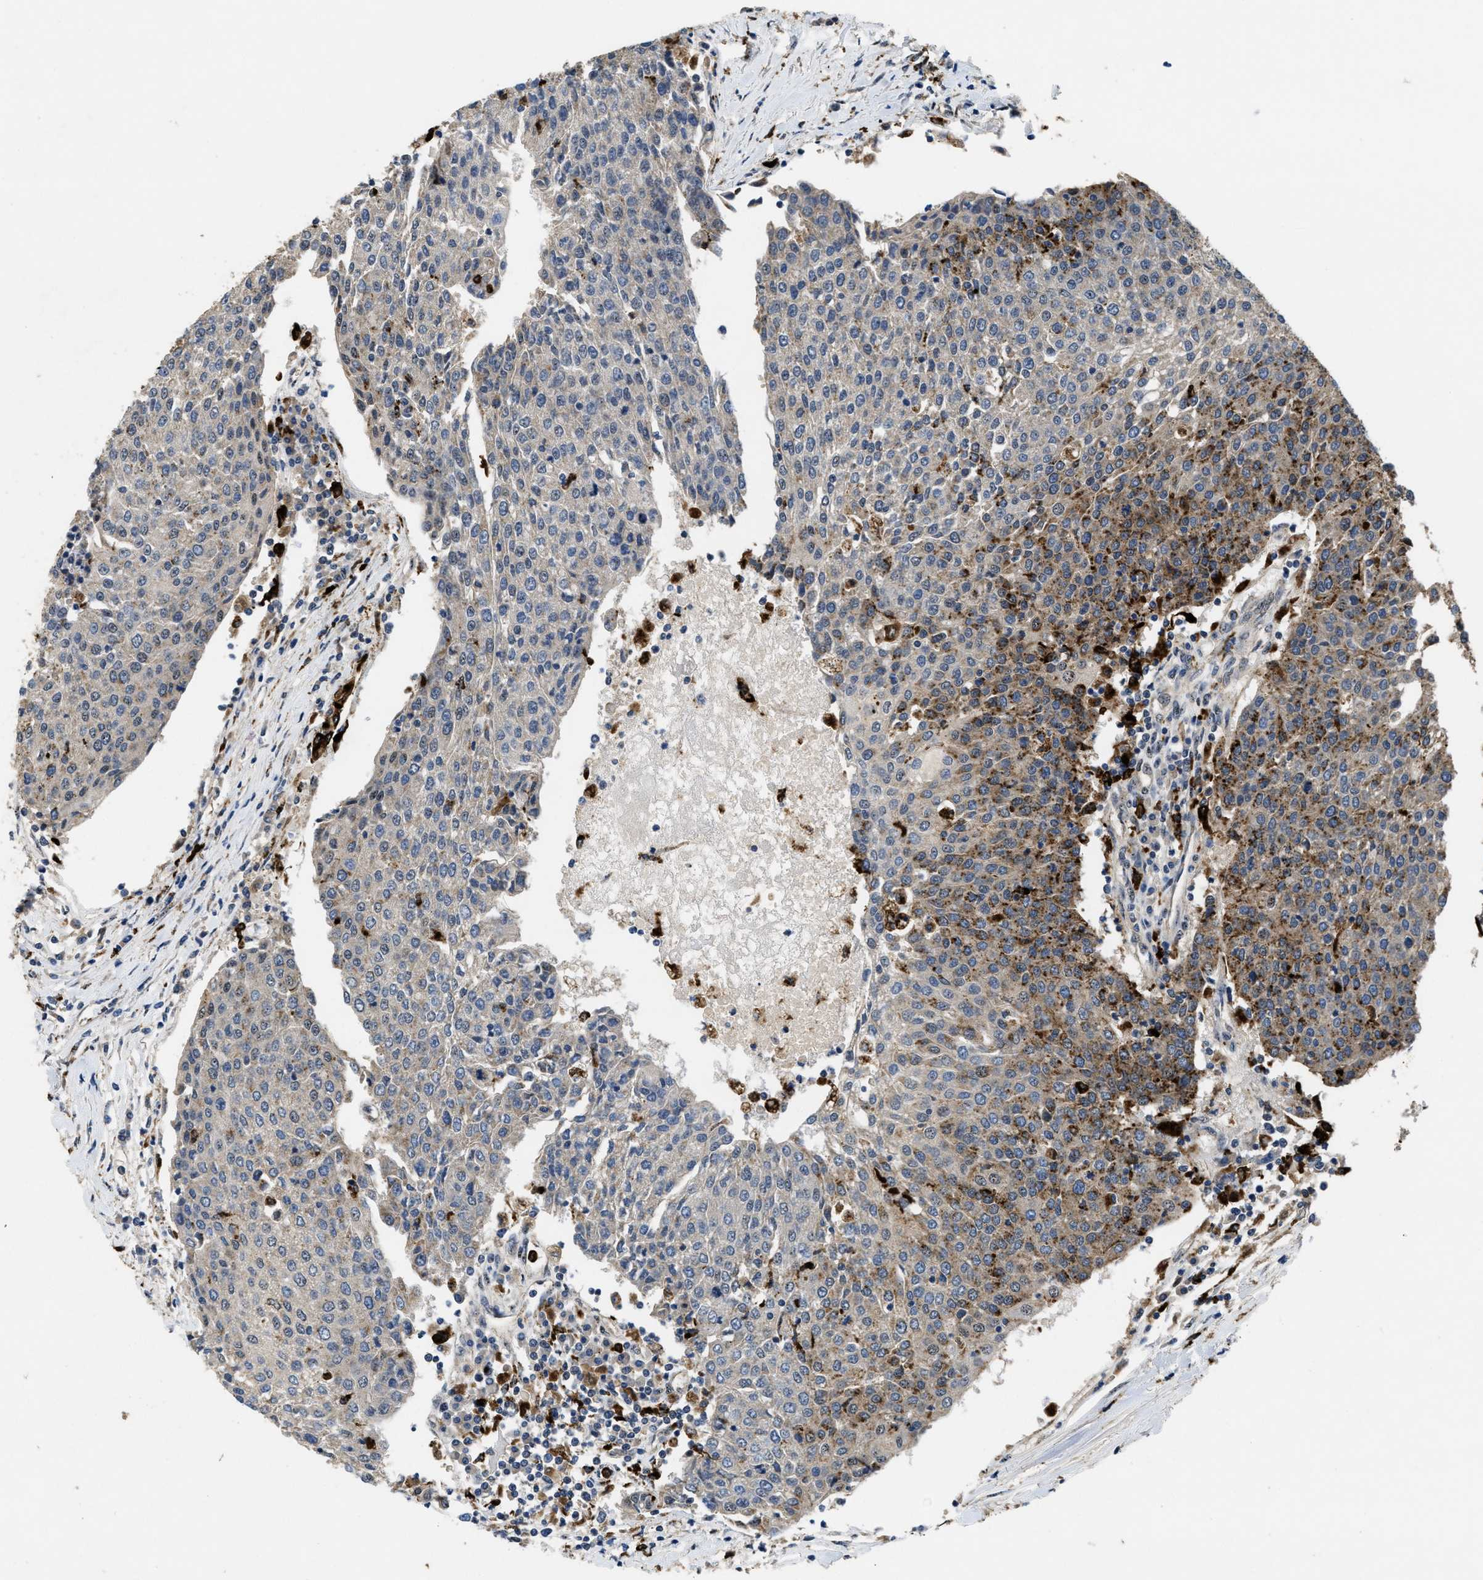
{"staining": {"intensity": "moderate", "quantity": "<25%", "location": "cytoplasmic/membranous"}, "tissue": "urothelial cancer", "cell_type": "Tumor cells", "image_type": "cancer", "snomed": [{"axis": "morphology", "description": "Urothelial carcinoma, High grade"}, {"axis": "topography", "description": "Urinary bladder"}], "caption": "Human urothelial cancer stained with a protein marker demonstrates moderate staining in tumor cells.", "gene": "BMPR2", "patient": {"sex": "female", "age": 85}}